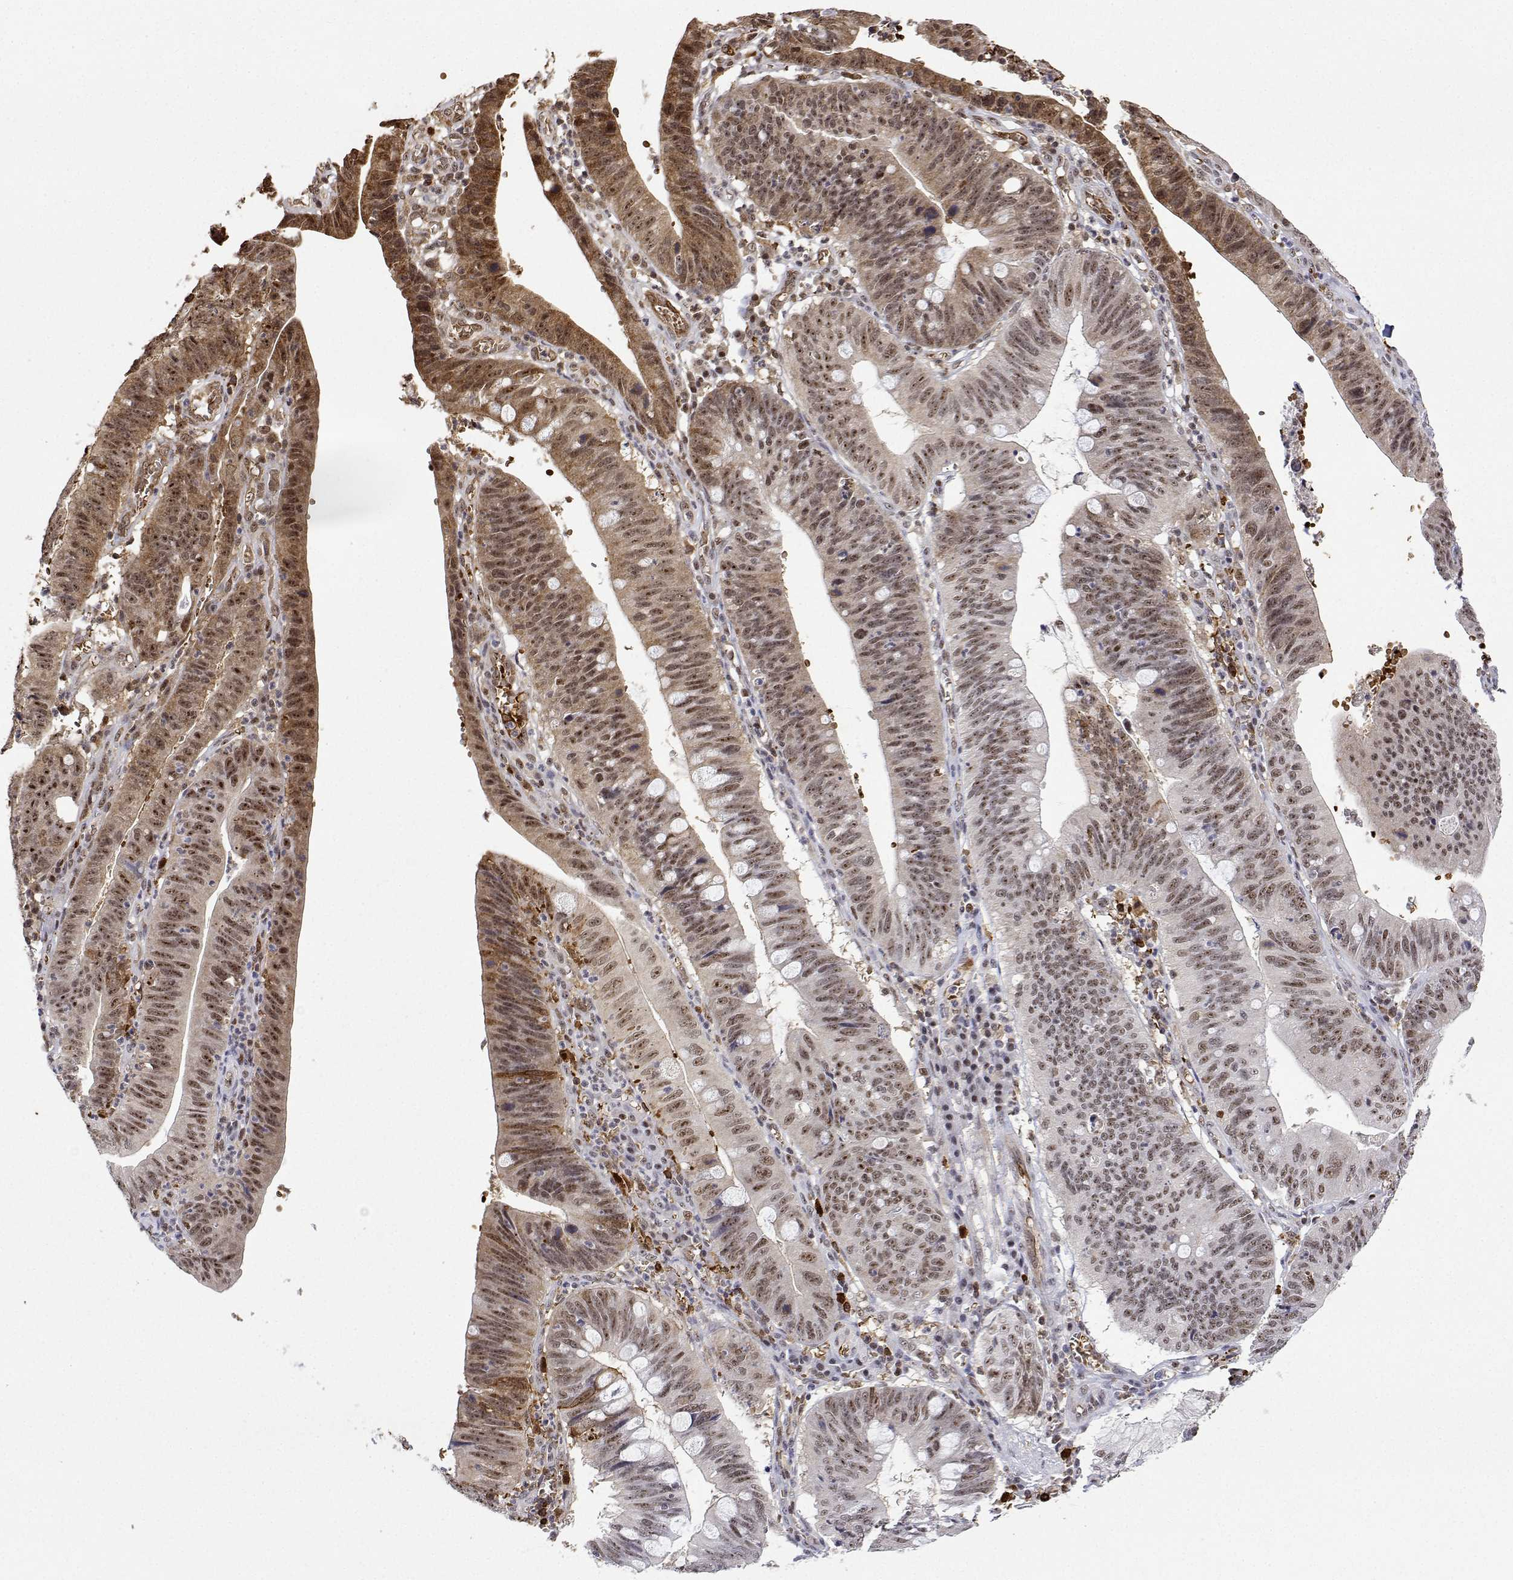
{"staining": {"intensity": "moderate", "quantity": ">75%", "location": "cytoplasmic/membranous,nuclear"}, "tissue": "stomach cancer", "cell_type": "Tumor cells", "image_type": "cancer", "snomed": [{"axis": "morphology", "description": "Adenocarcinoma, NOS"}, {"axis": "topography", "description": "Stomach"}], "caption": "Human stomach cancer stained with a protein marker reveals moderate staining in tumor cells.", "gene": "ADAR", "patient": {"sex": "male", "age": 59}}